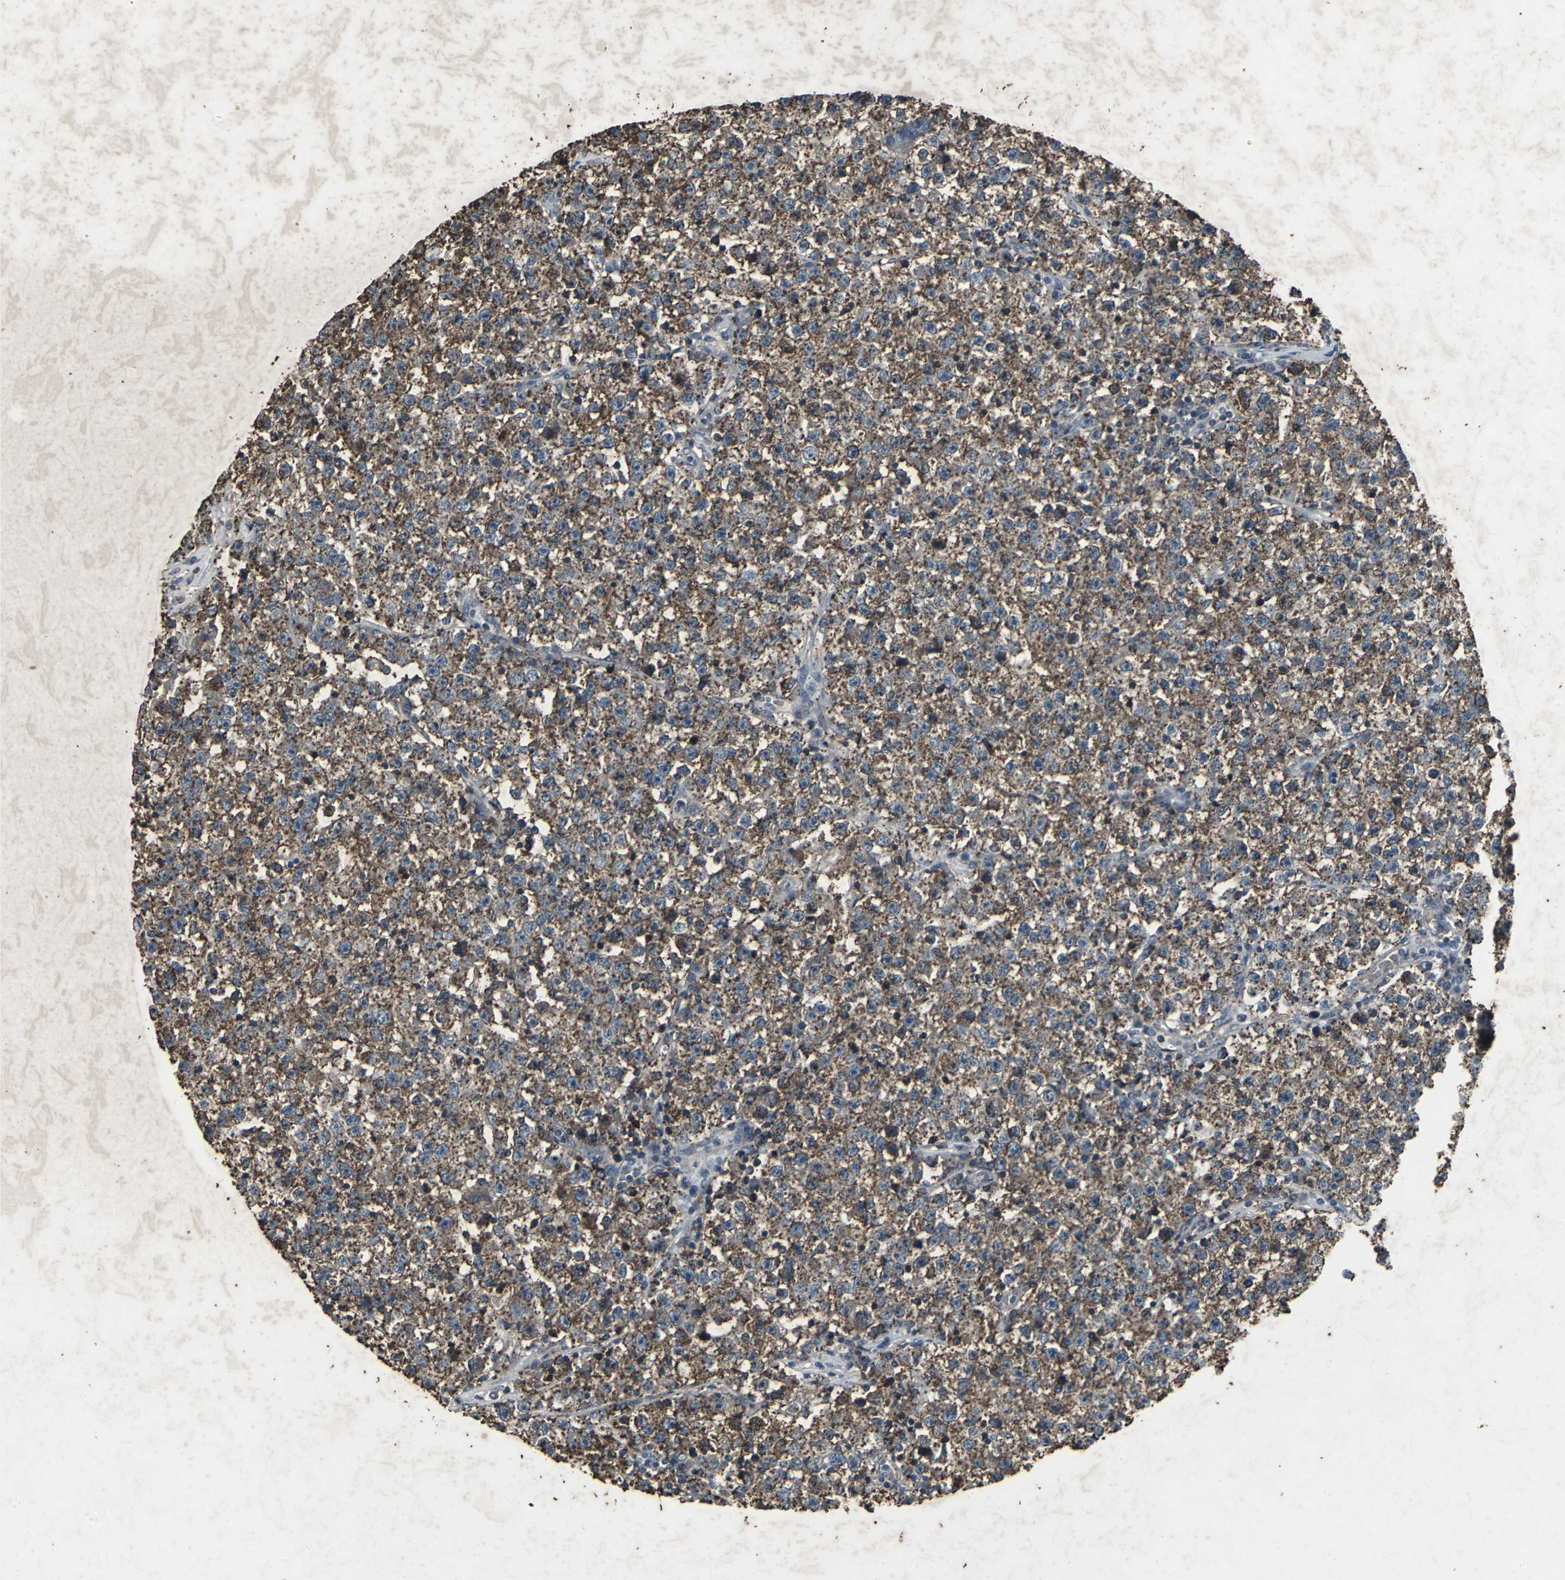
{"staining": {"intensity": "strong", "quantity": ">75%", "location": "cytoplasmic/membranous"}, "tissue": "testis cancer", "cell_type": "Tumor cells", "image_type": "cancer", "snomed": [{"axis": "morphology", "description": "Seminoma, NOS"}, {"axis": "topography", "description": "Testis"}], "caption": "A histopathology image showing strong cytoplasmic/membranous staining in about >75% of tumor cells in testis cancer (seminoma), as visualized by brown immunohistochemical staining.", "gene": "CCR9", "patient": {"sex": "male", "age": 22}}